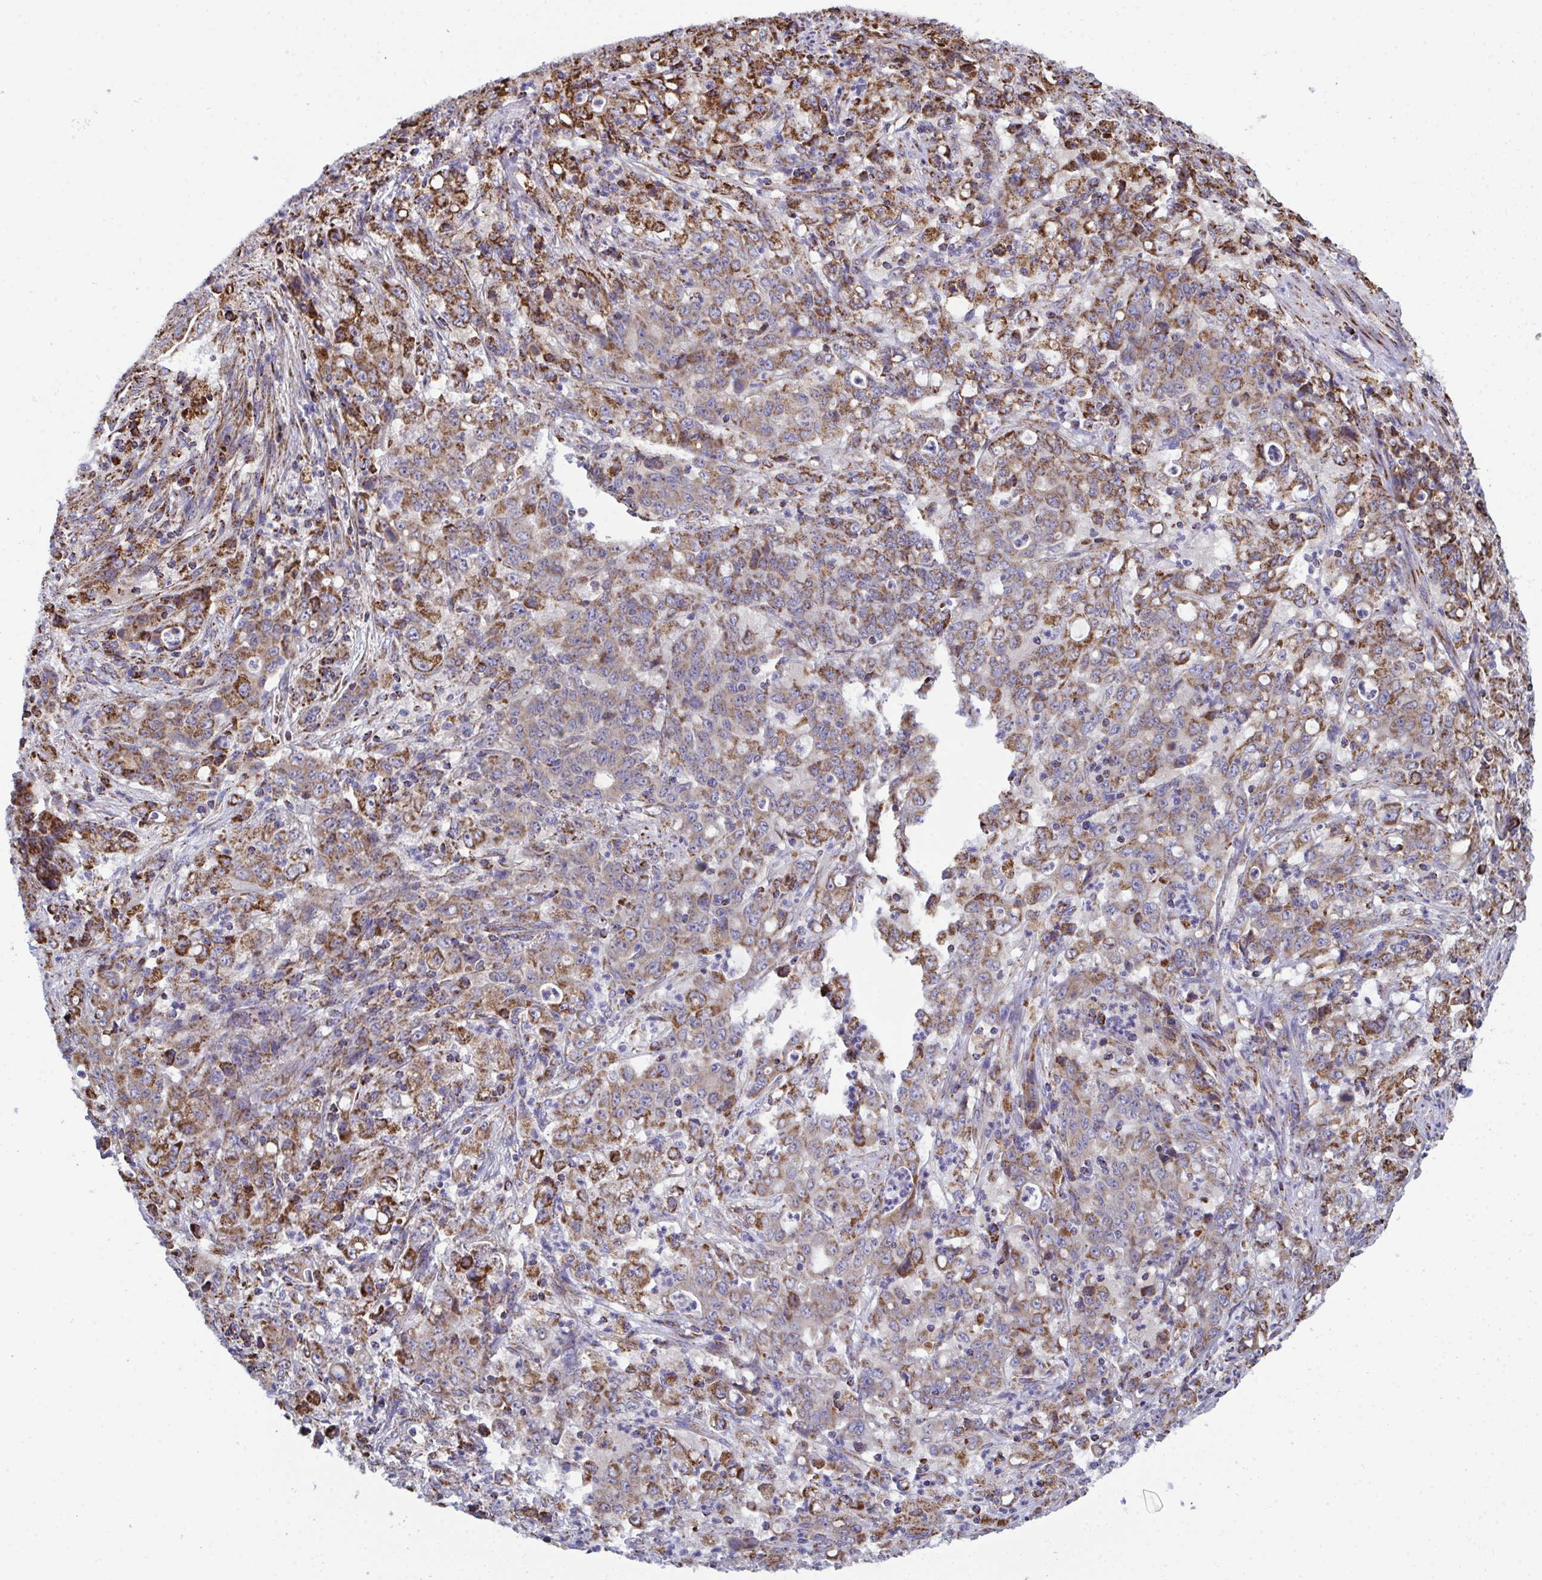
{"staining": {"intensity": "moderate", "quantity": ">75%", "location": "cytoplasmic/membranous"}, "tissue": "stomach cancer", "cell_type": "Tumor cells", "image_type": "cancer", "snomed": [{"axis": "morphology", "description": "Adenocarcinoma, NOS"}, {"axis": "topography", "description": "Stomach, lower"}], "caption": "Human adenocarcinoma (stomach) stained for a protein (brown) exhibits moderate cytoplasmic/membranous positive expression in approximately >75% of tumor cells.", "gene": "CSDE1", "patient": {"sex": "female", "age": 71}}